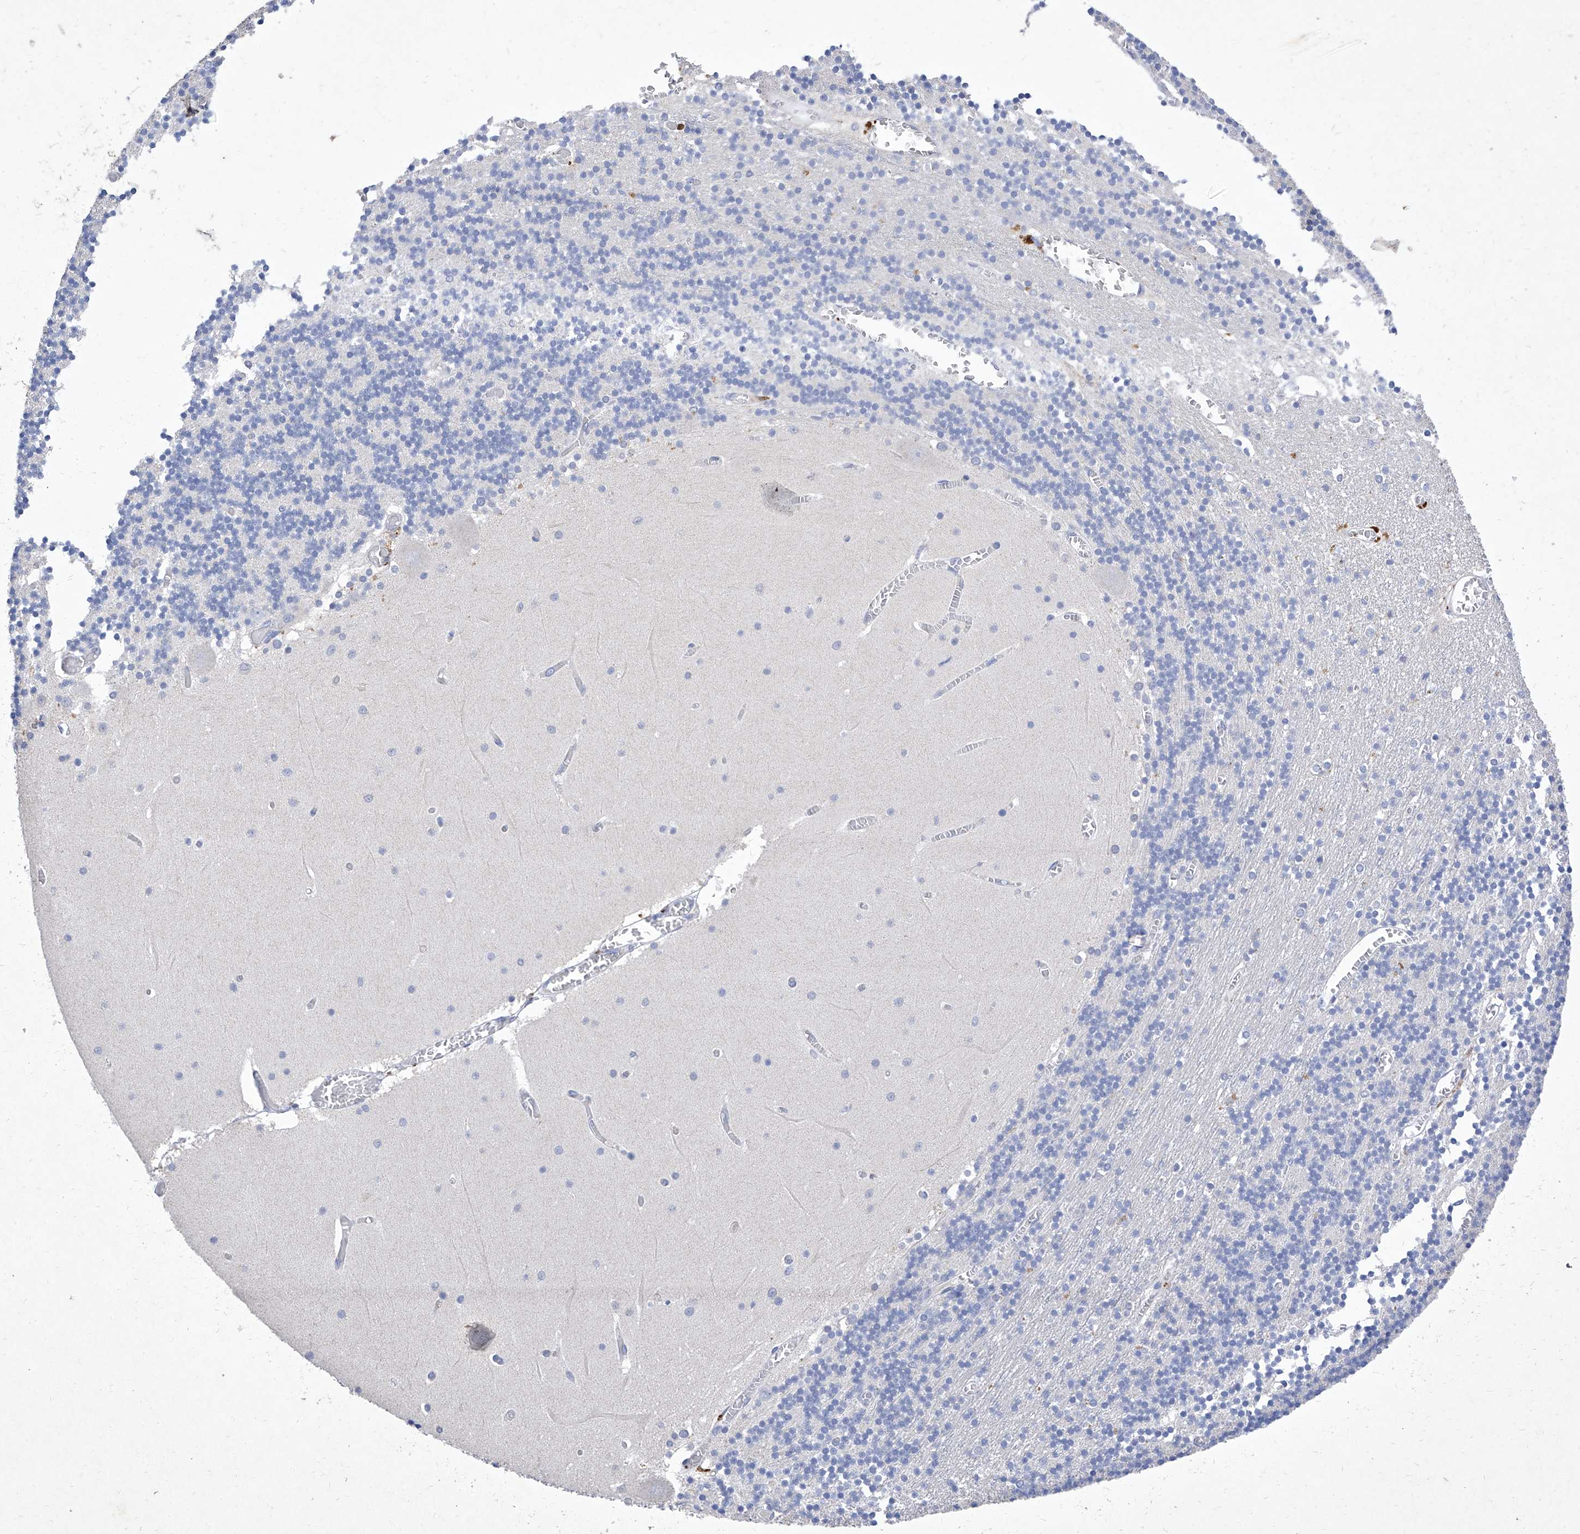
{"staining": {"intensity": "negative", "quantity": "none", "location": "none"}, "tissue": "cerebellum", "cell_type": "Cells in granular layer", "image_type": "normal", "snomed": [{"axis": "morphology", "description": "Normal tissue, NOS"}, {"axis": "topography", "description": "Cerebellum"}], "caption": "Cells in granular layer show no significant expression in unremarkable cerebellum. The staining was performed using DAB (3,3'-diaminobenzidine) to visualize the protein expression in brown, while the nuclei were stained in blue with hematoxylin (Magnification: 20x).", "gene": "IFNL2", "patient": {"sex": "female", "age": 28}}